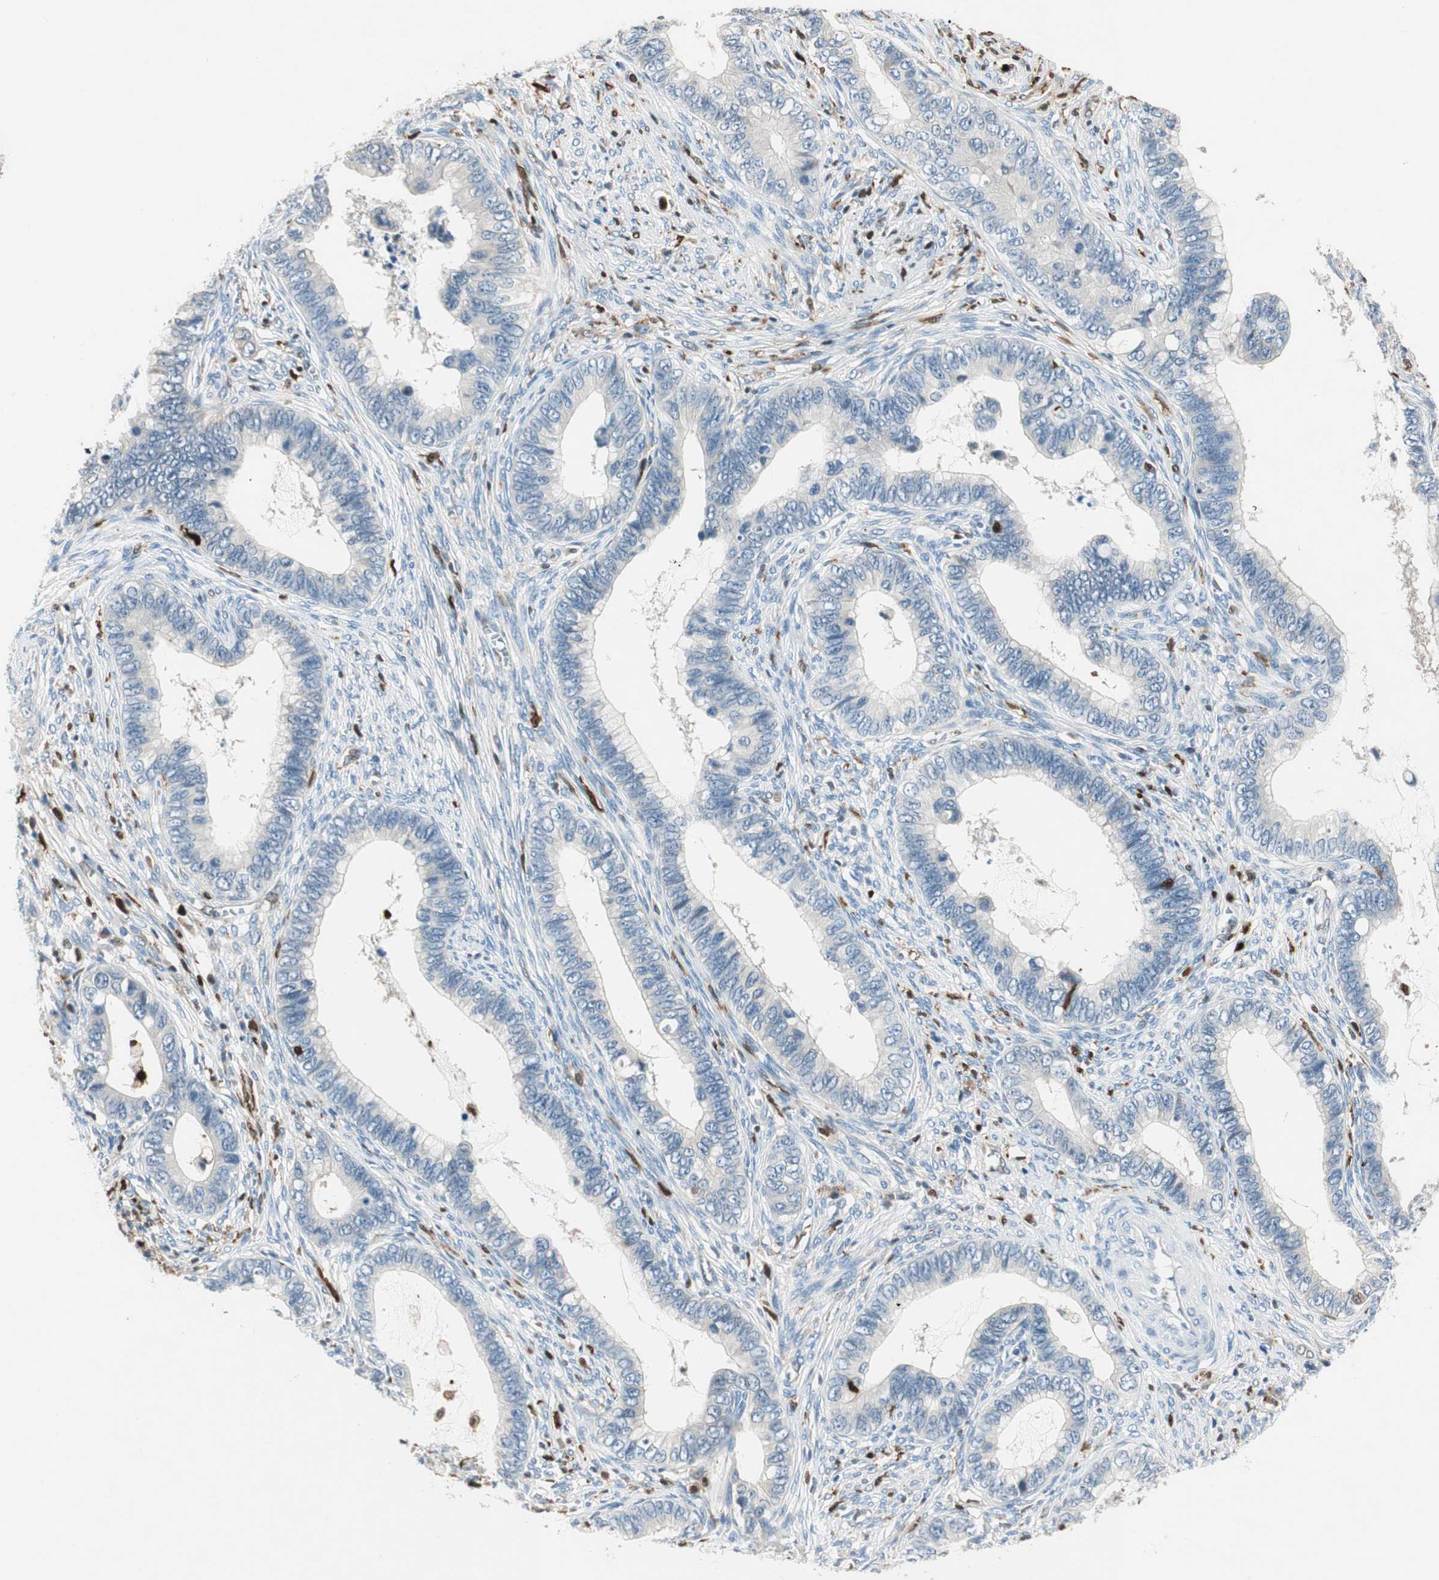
{"staining": {"intensity": "negative", "quantity": "none", "location": "none"}, "tissue": "cervical cancer", "cell_type": "Tumor cells", "image_type": "cancer", "snomed": [{"axis": "morphology", "description": "Adenocarcinoma, NOS"}, {"axis": "topography", "description": "Cervix"}], "caption": "Human cervical cancer (adenocarcinoma) stained for a protein using immunohistochemistry shows no expression in tumor cells.", "gene": "COTL1", "patient": {"sex": "female", "age": 44}}